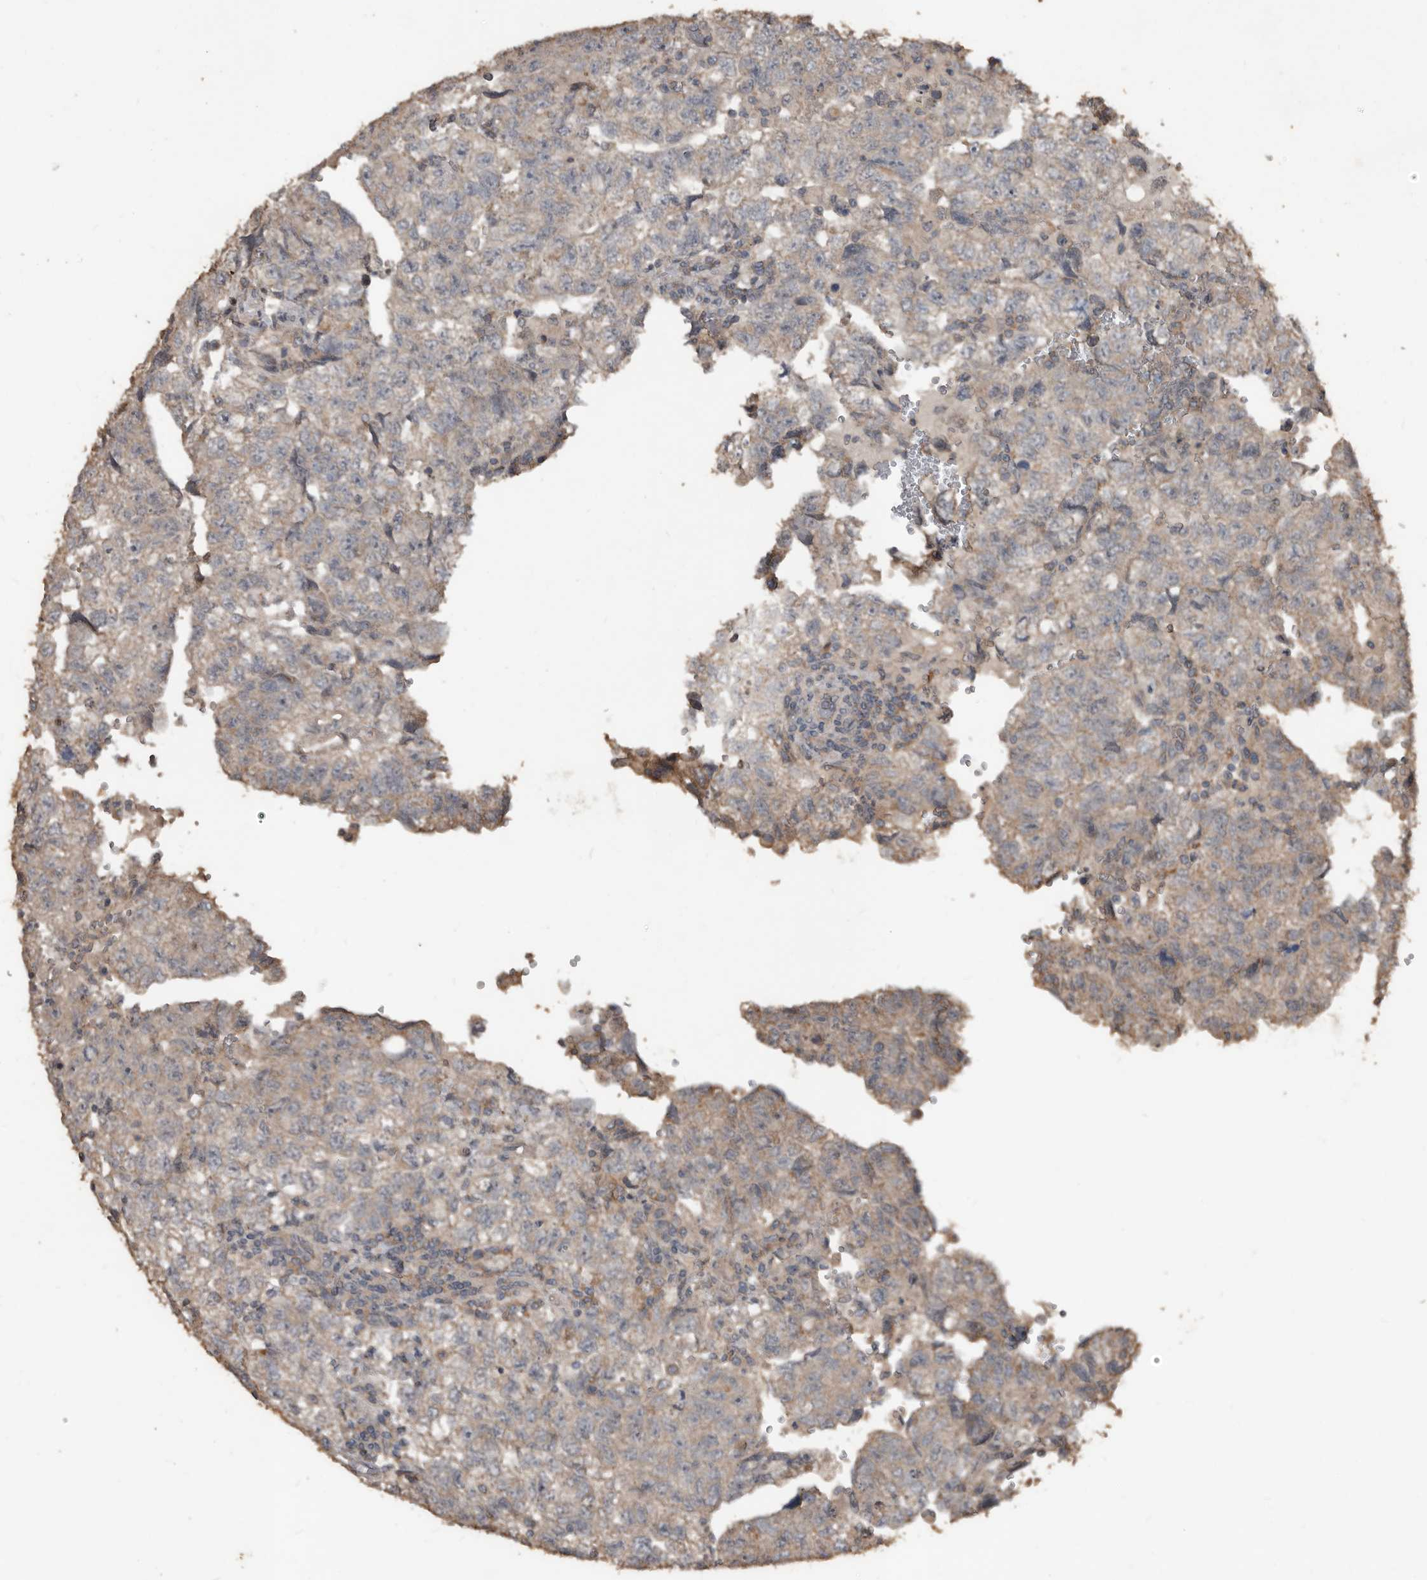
{"staining": {"intensity": "weak", "quantity": "<25%", "location": "cytoplasmic/membranous"}, "tissue": "testis cancer", "cell_type": "Tumor cells", "image_type": "cancer", "snomed": [{"axis": "morphology", "description": "Carcinoma, Embryonal, NOS"}, {"axis": "topography", "description": "Testis"}], "caption": "Image shows no significant protein staining in tumor cells of testis embryonal carcinoma.", "gene": "BAMBI", "patient": {"sex": "male", "age": 36}}